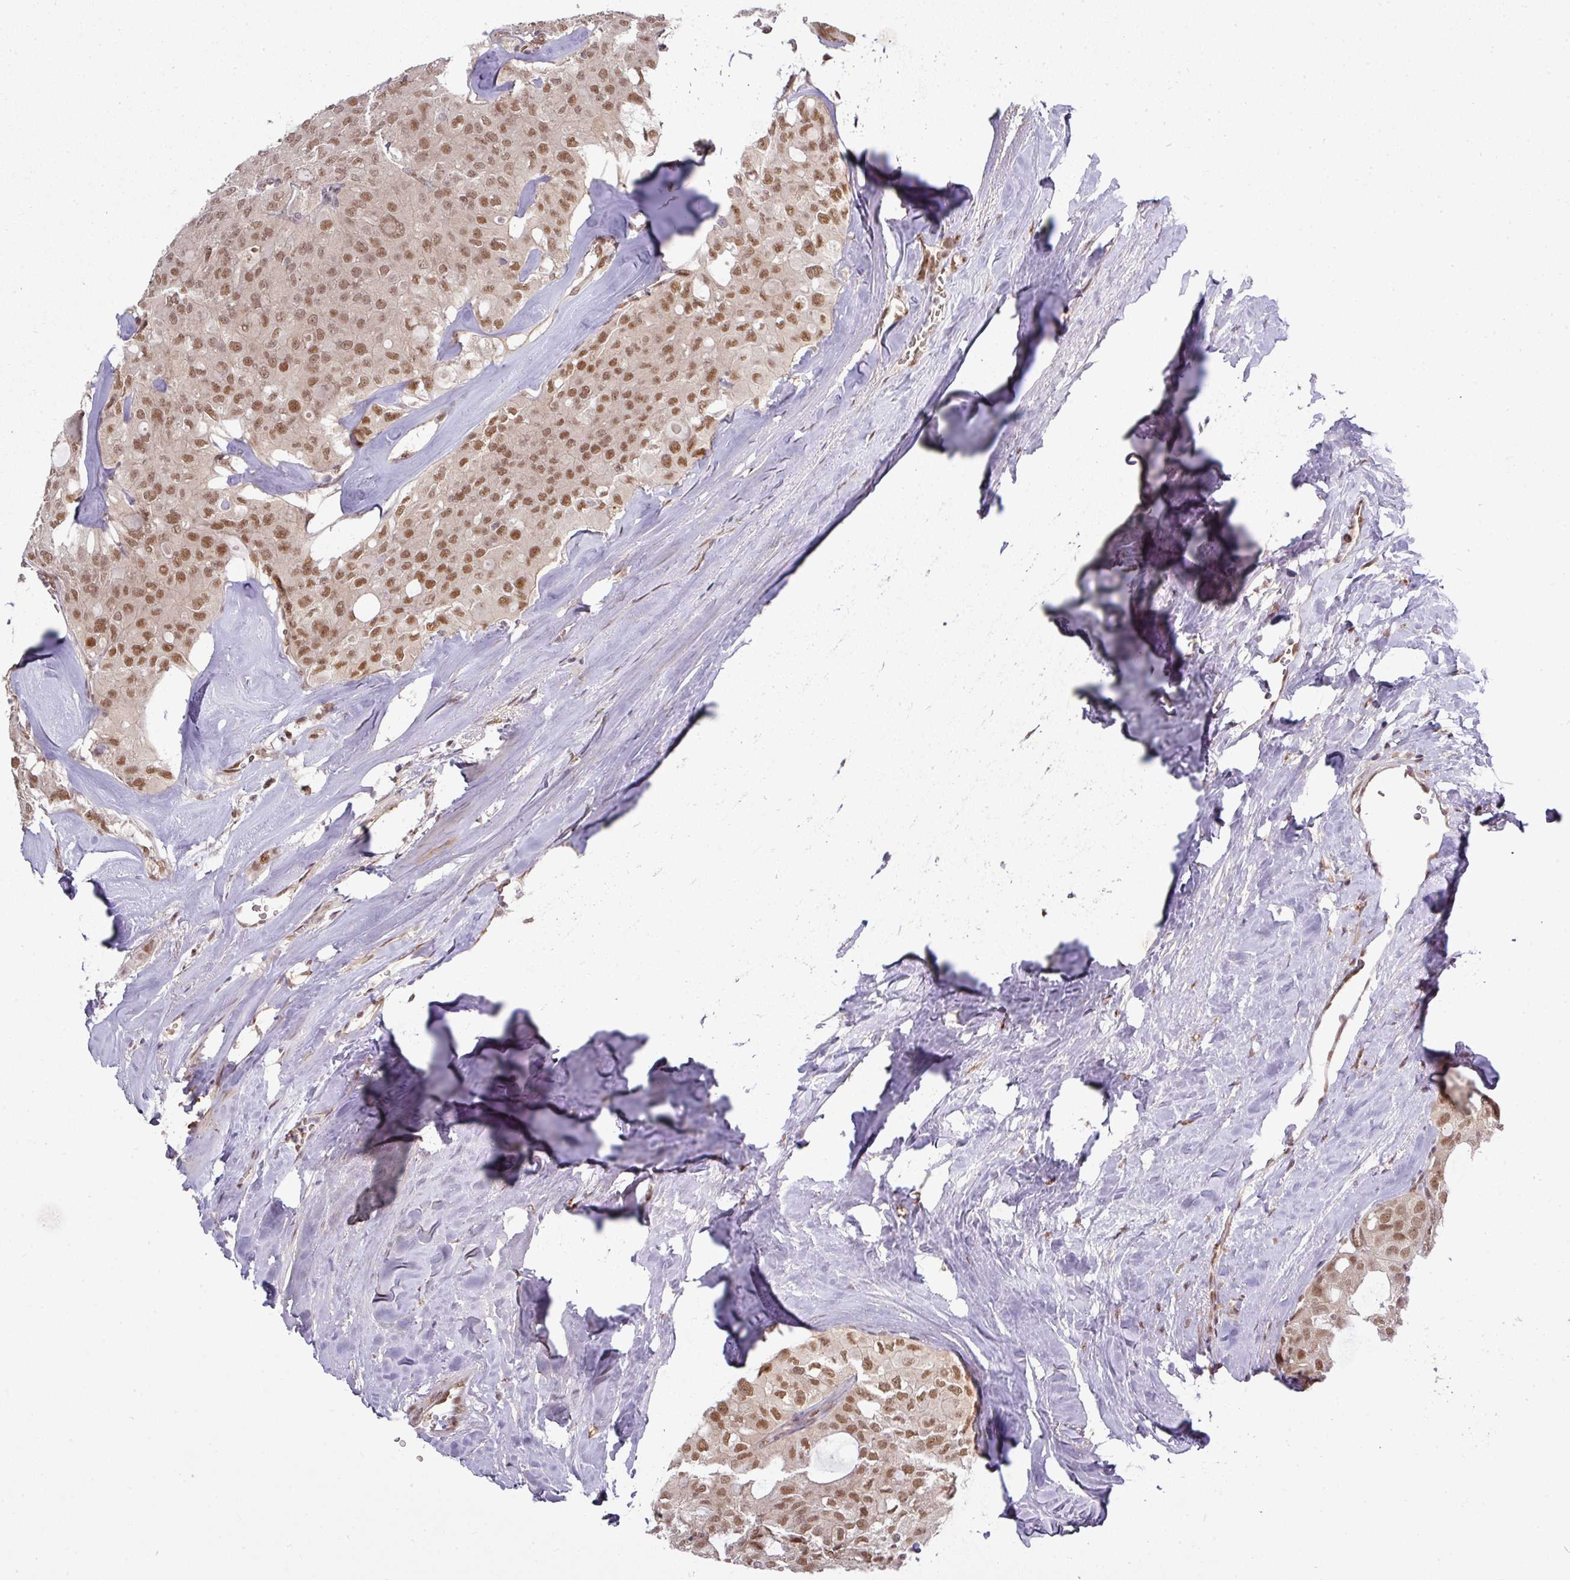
{"staining": {"intensity": "moderate", "quantity": ">75%", "location": "nuclear"}, "tissue": "thyroid cancer", "cell_type": "Tumor cells", "image_type": "cancer", "snomed": [{"axis": "morphology", "description": "Follicular adenoma carcinoma, NOS"}, {"axis": "topography", "description": "Thyroid gland"}], "caption": "High-magnification brightfield microscopy of thyroid cancer stained with DAB (3,3'-diaminobenzidine) (brown) and counterstained with hematoxylin (blue). tumor cells exhibit moderate nuclear staining is identified in approximately>75% of cells.", "gene": "CIC", "patient": {"sex": "male", "age": 75}}